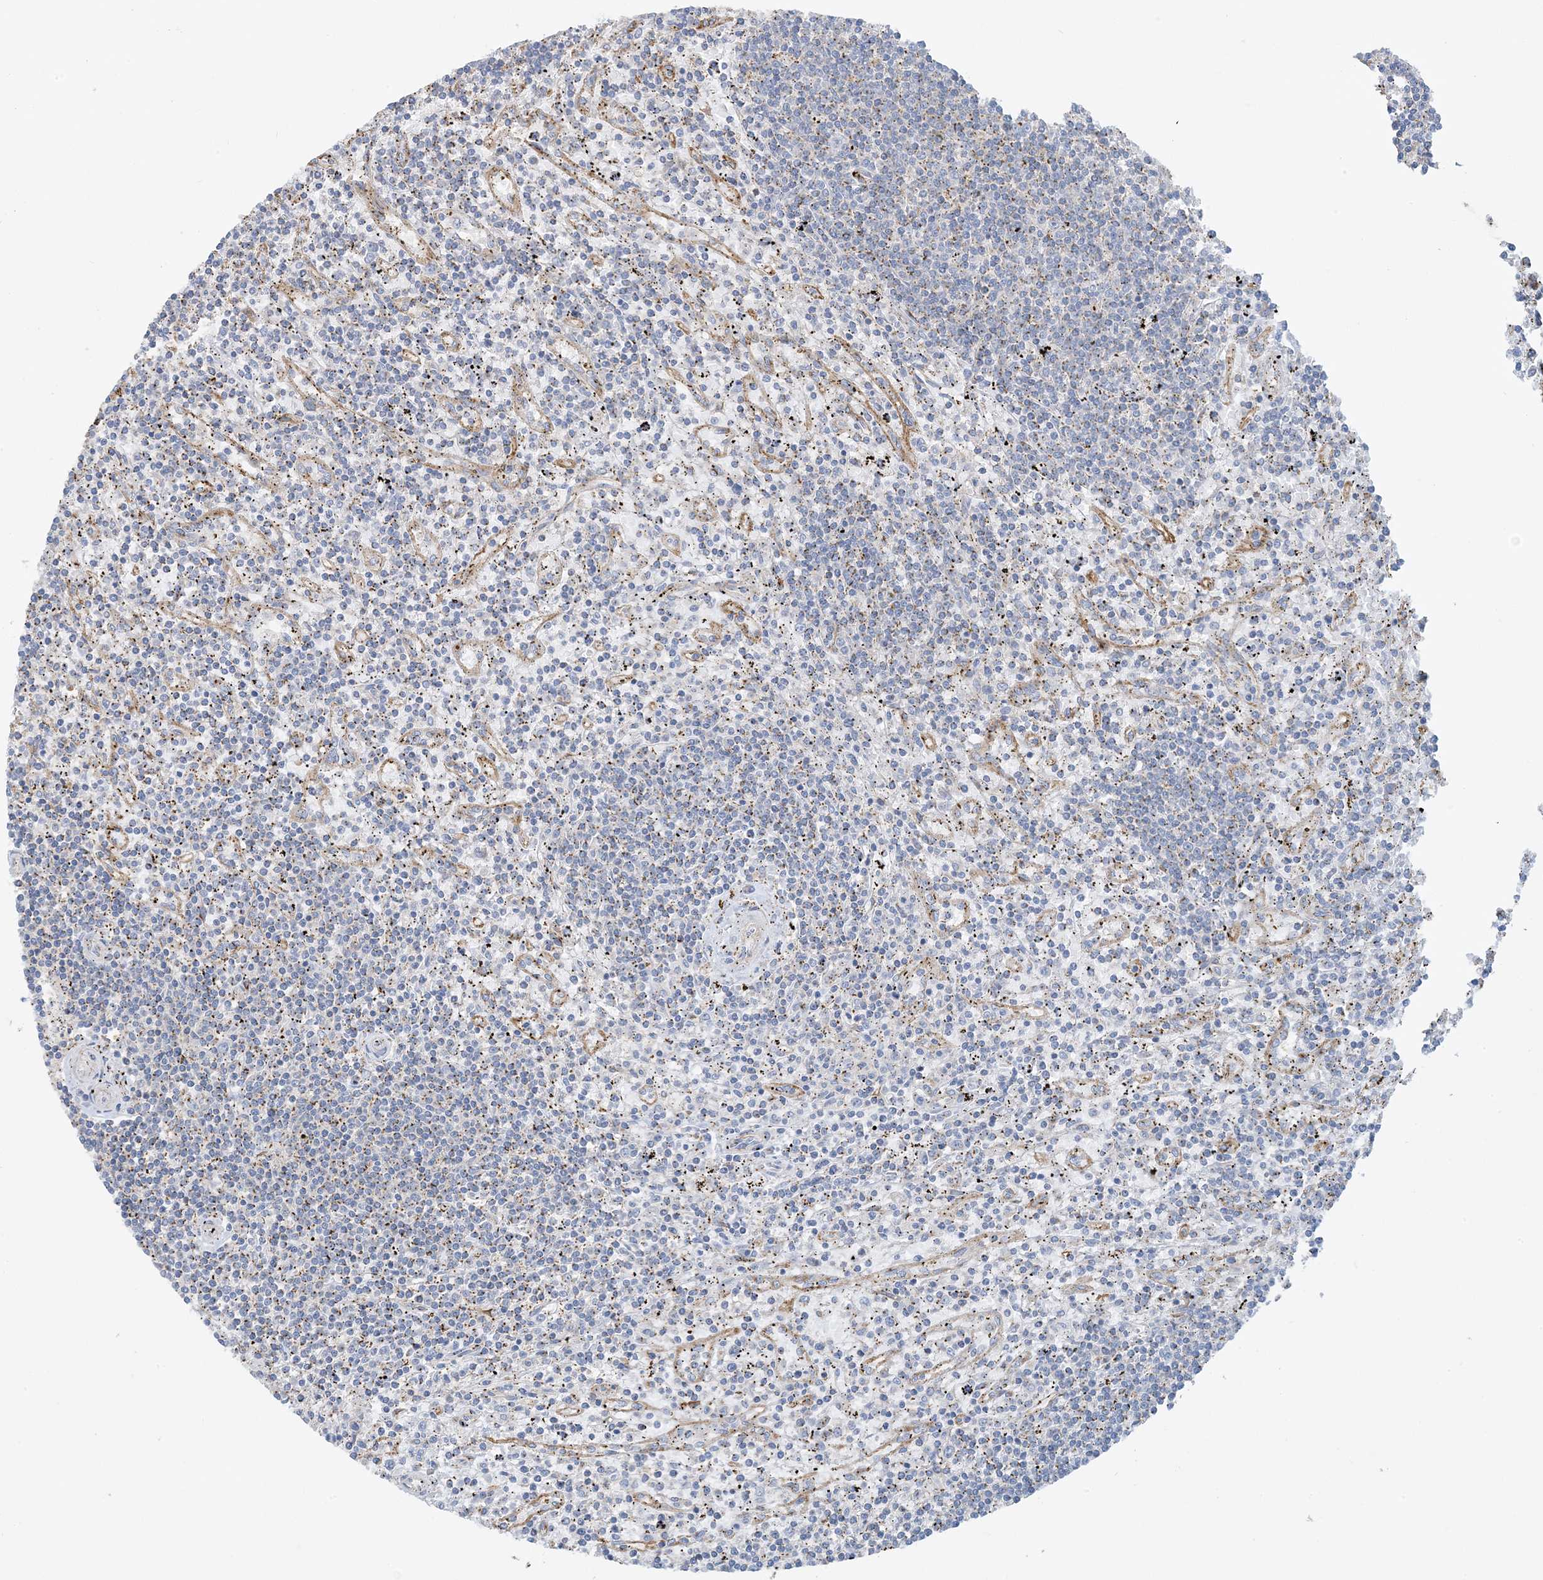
{"staining": {"intensity": "negative", "quantity": "none", "location": "none"}, "tissue": "lymphoma", "cell_type": "Tumor cells", "image_type": "cancer", "snomed": [{"axis": "morphology", "description": "Malignant lymphoma, non-Hodgkin's type, Low grade"}, {"axis": "topography", "description": "Spleen"}], "caption": "IHC micrograph of neoplastic tissue: human lymphoma stained with DAB (3,3'-diaminobenzidine) reveals no significant protein expression in tumor cells.", "gene": "CALHM5", "patient": {"sex": "male", "age": 76}}